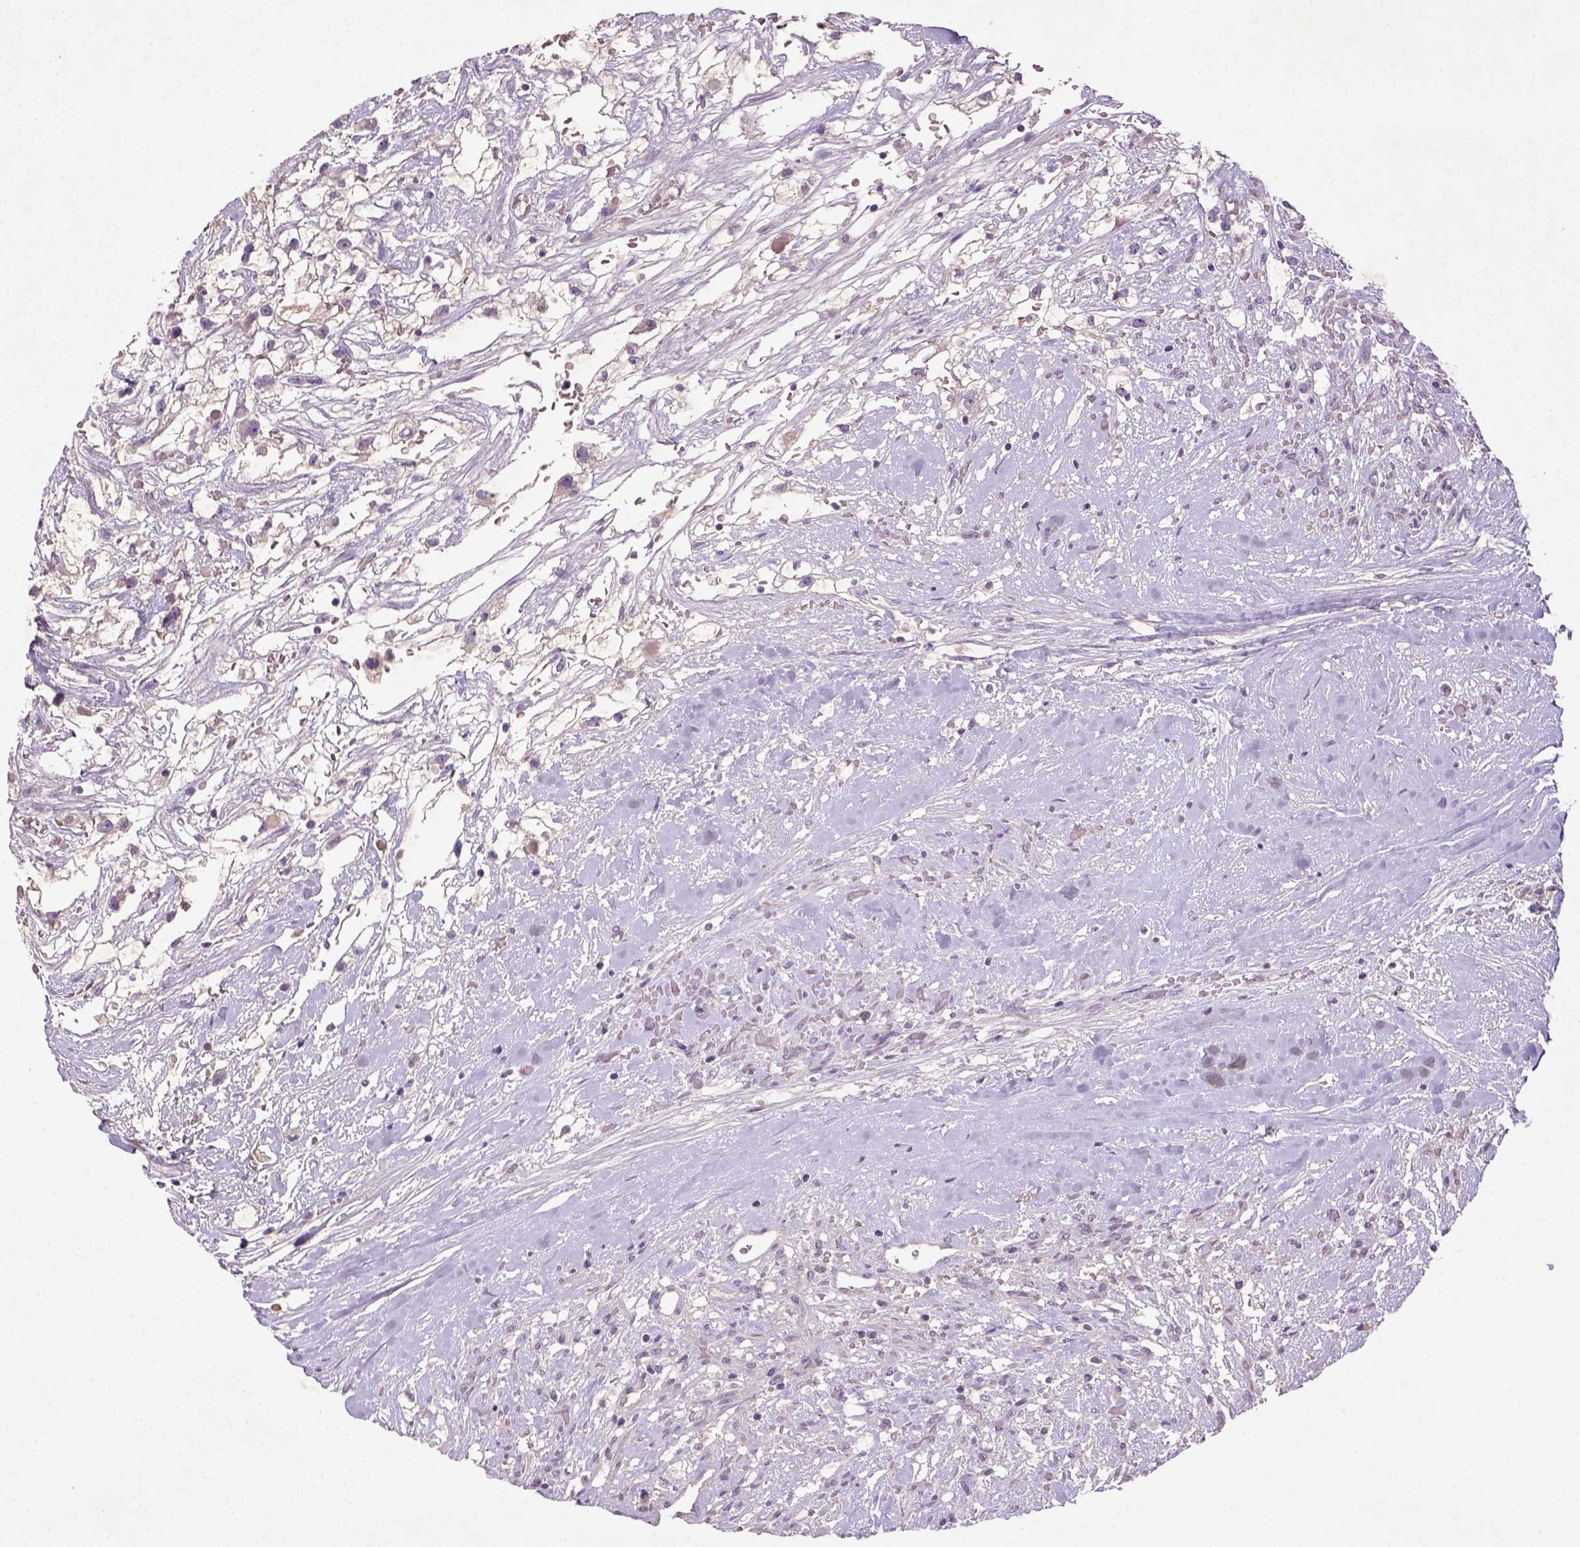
{"staining": {"intensity": "negative", "quantity": "none", "location": "none"}, "tissue": "renal cancer", "cell_type": "Tumor cells", "image_type": "cancer", "snomed": [{"axis": "morphology", "description": "Adenocarcinoma, NOS"}, {"axis": "topography", "description": "Kidney"}], "caption": "Tumor cells are negative for brown protein staining in adenocarcinoma (renal).", "gene": "NLGN2", "patient": {"sex": "male", "age": 59}}